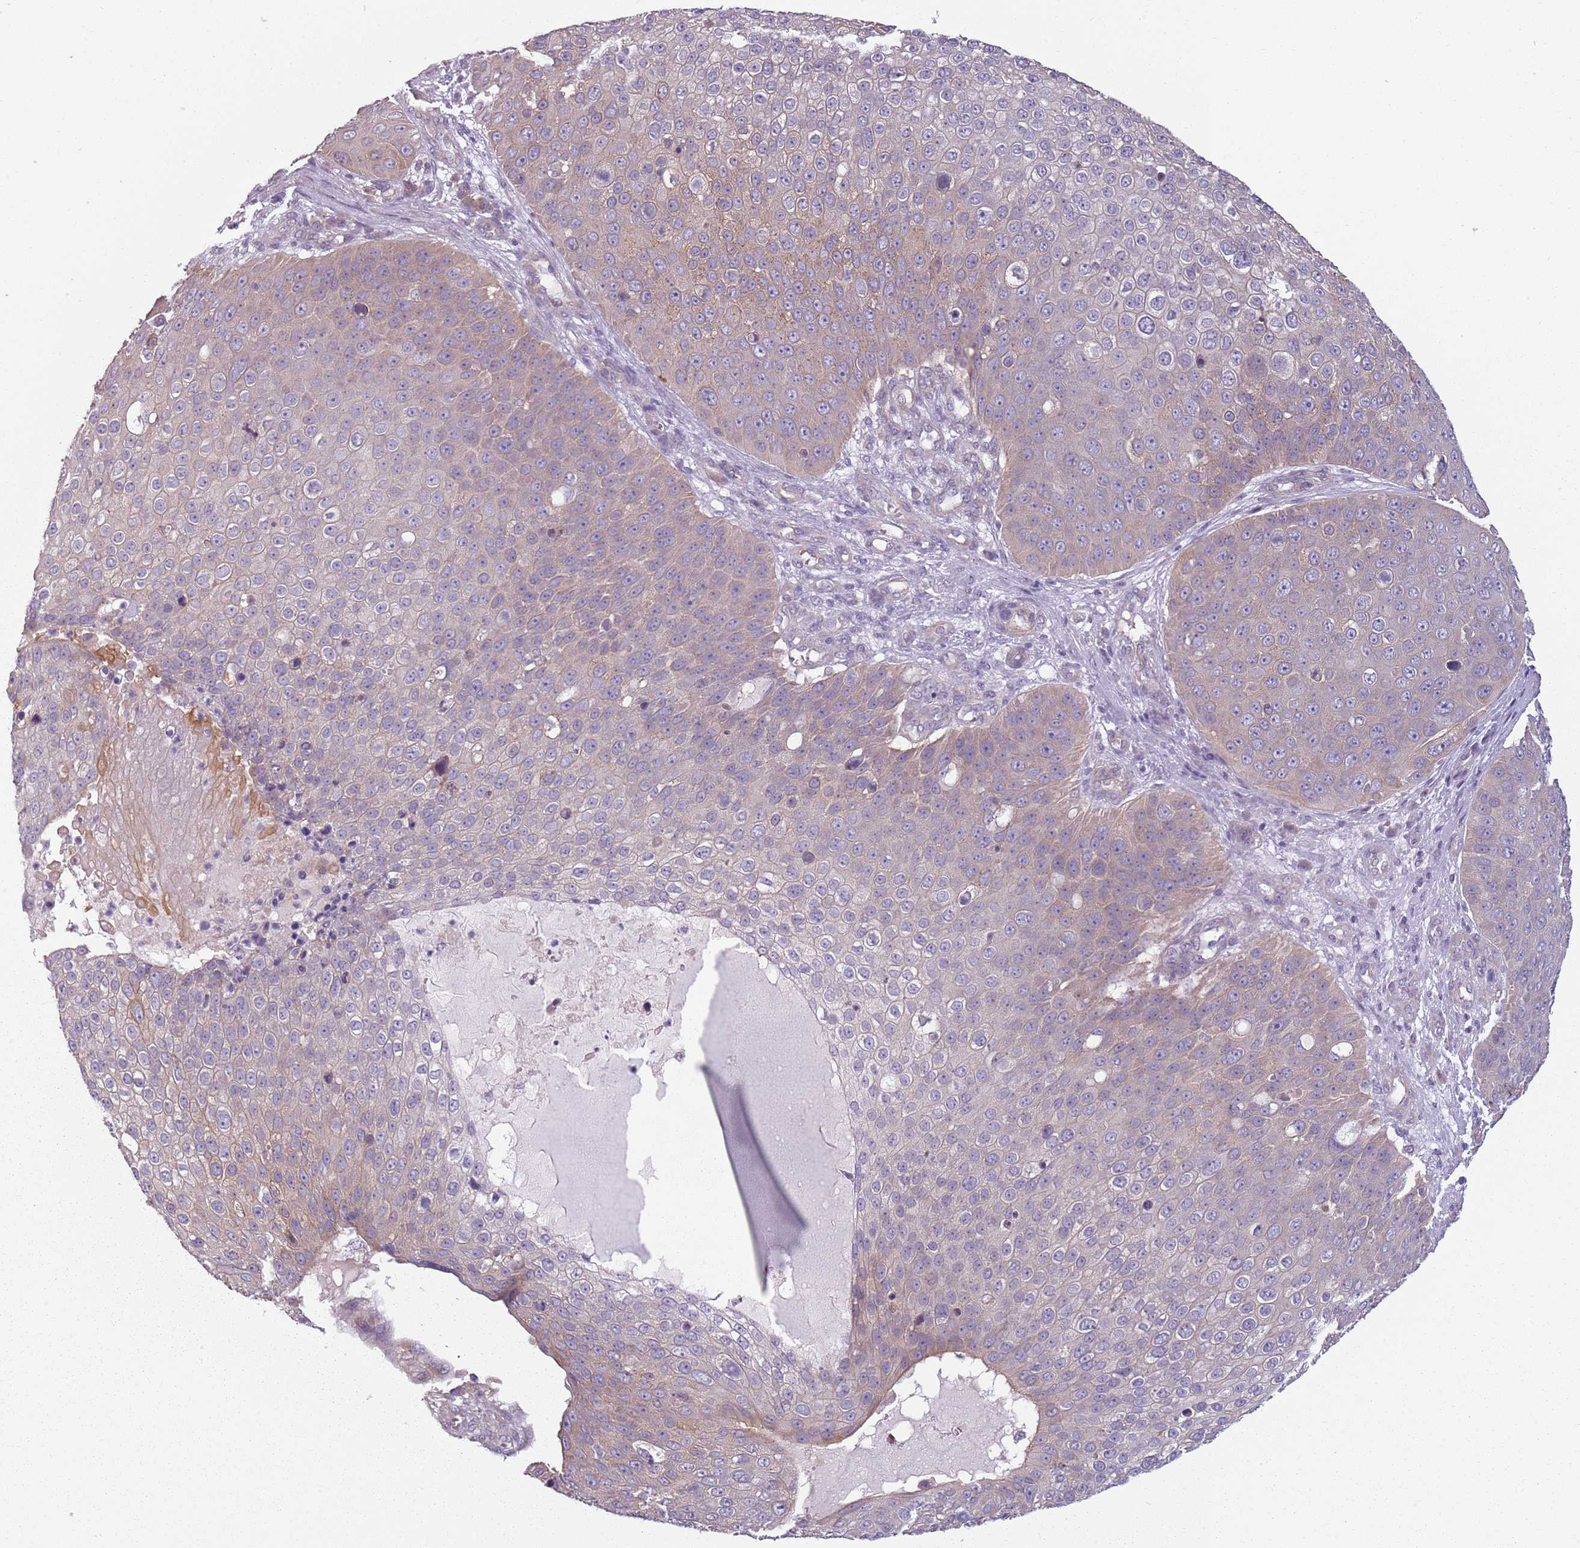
{"staining": {"intensity": "weak", "quantity": "25%-75%", "location": "cytoplasmic/membranous"}, "tissue": "skin cancer", "cell_type": "Tumor cells", "image_type": "cancer", "snomed": [{"axis": "morphology", "description": "Squamous cell carcinoma, NOS"}, {"axis": "topography", "description": "Skin"}], "caption": "Immunohistochemical staining of skin squamous cell carcinoma reveals weak cytoplasmic/membranous protein staining in approximately 25%-75% of tumor cells. (DAB IHC, brown staining for protein, blue staining for nuclei).", "gene": "TLCD2", "patient": {"sex": "male", "age": 71}}